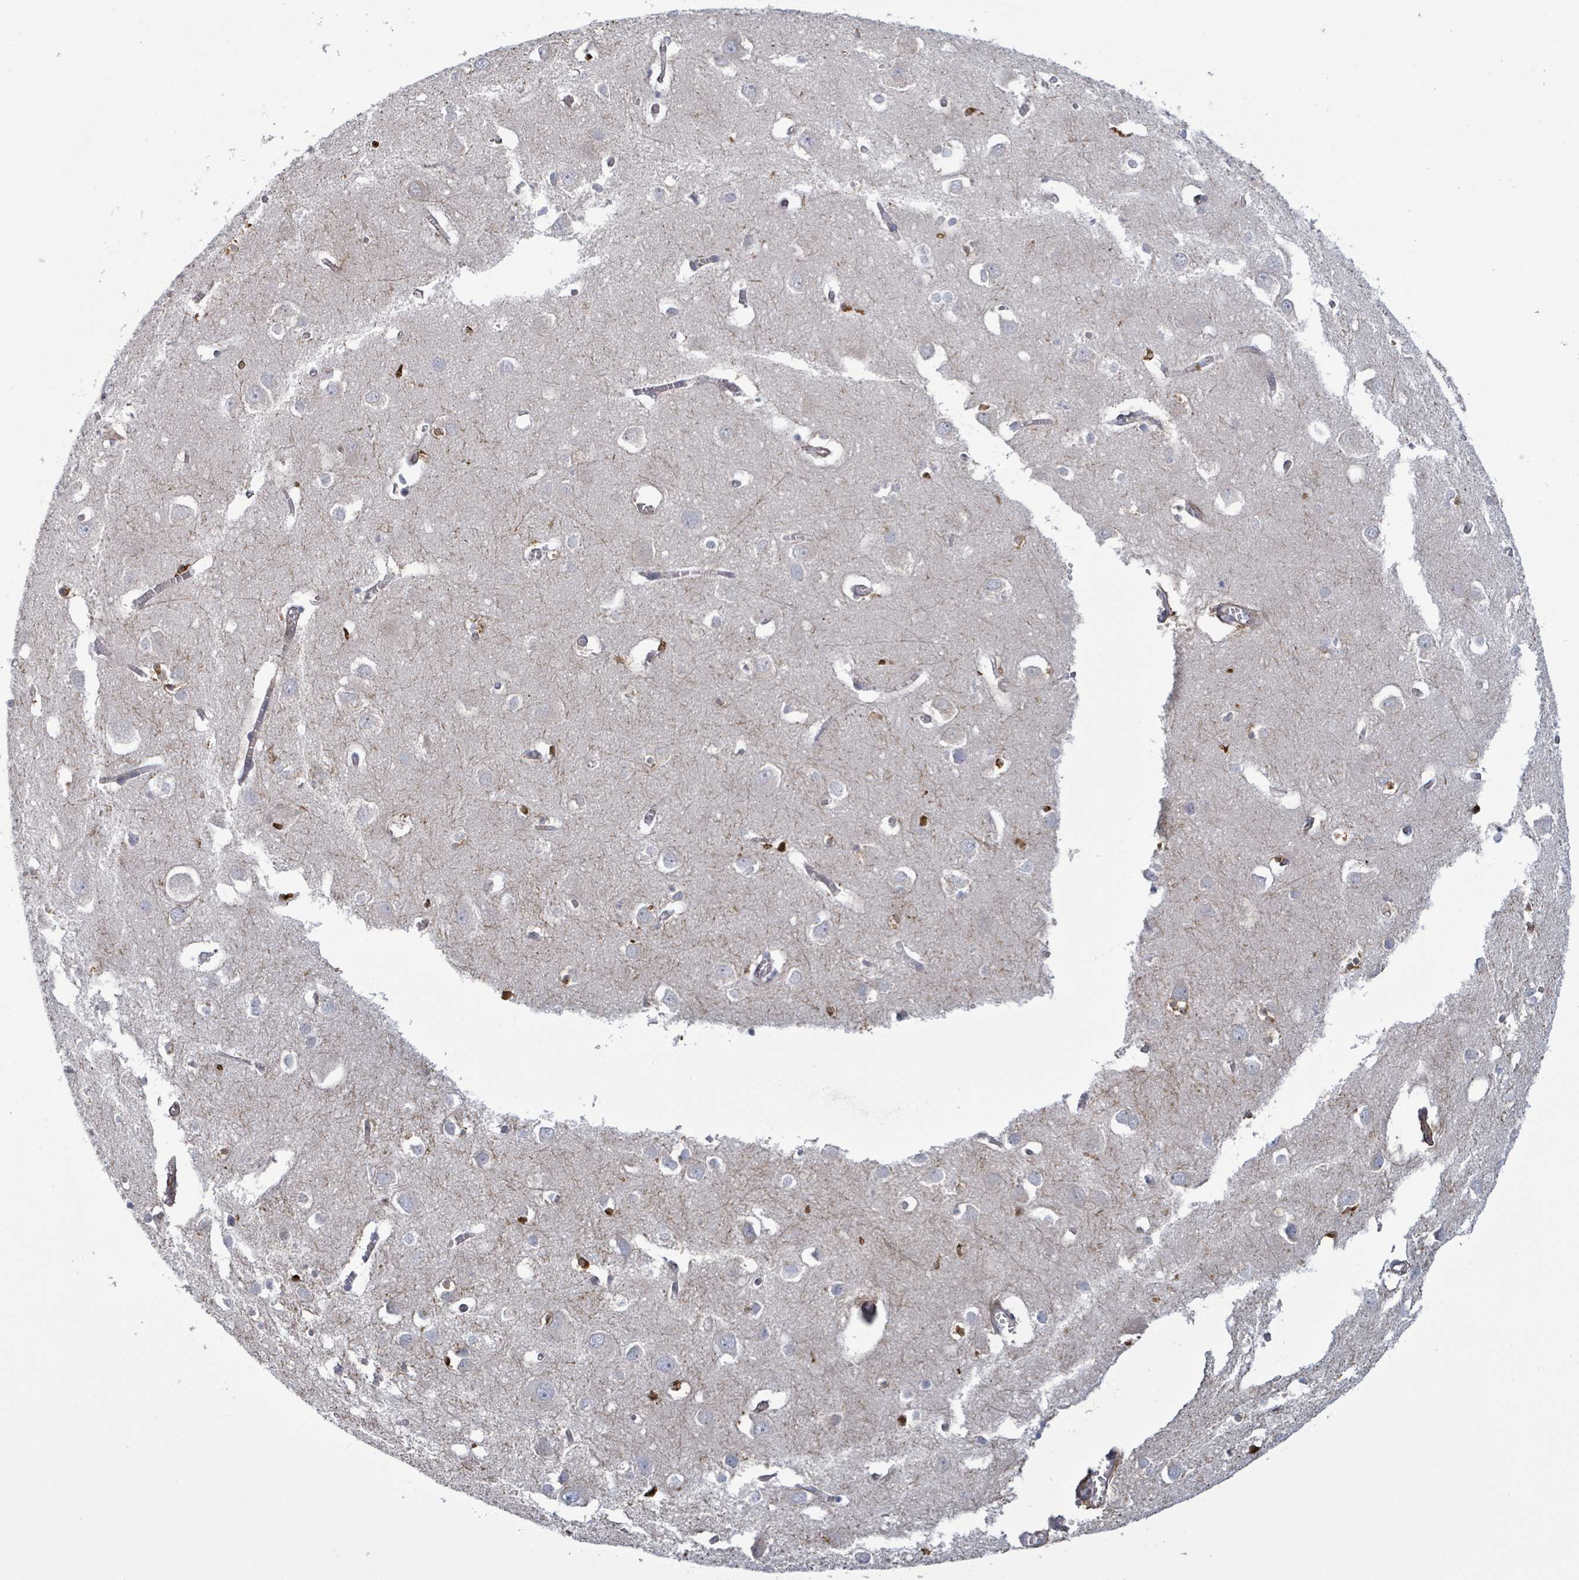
{"staining": {"intensity": "weak", "quantity": ">75%", "location": "cytoplasmic/membranous"}, "tissue": "cerebral cortex", "cell_type": "Endothelial cells", "image_type": "normal", "snomed": [{"axis": "morphology", "description": "Normal tissue, NOS"}, {"axis": "topography", "description": "Cerebral cortex"}], "caption": "Immunohistochemistry (IHC) of unremarkable cerebral cortex demonstrates low levels of weak cytoplasmic/membranous staining in about >75% of endothelial cells.", "gene": "COL13A1", "patient": {"sex": "male", "age": 70}}